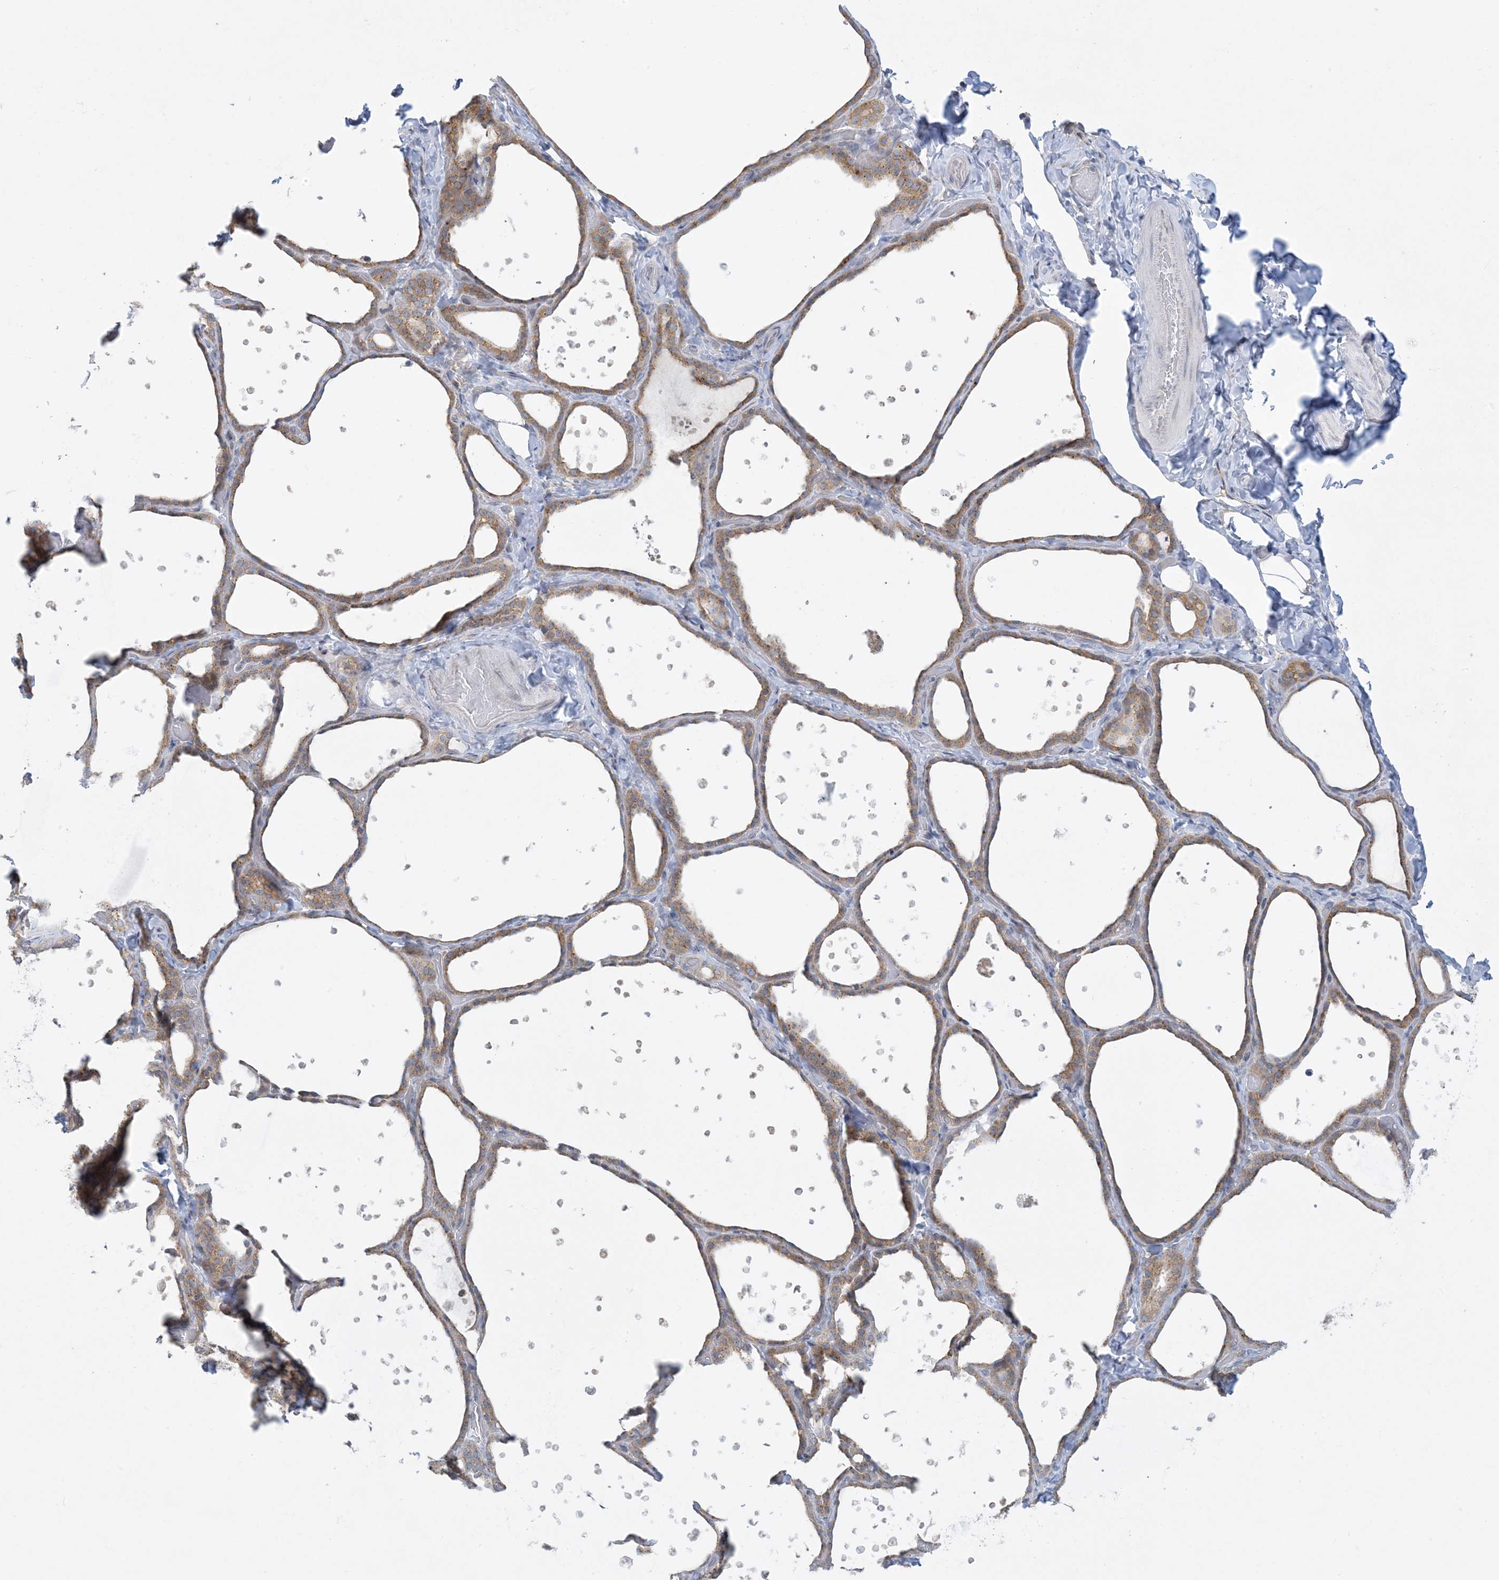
{"staining": {"intensity": "weak", "quantity": ">75%", "location": "cytoplasmic/membranous"}, "tissue": "thyroid gland", "cell_type": "Glandular cells", "image_type": "normal", "snomed": [{"axis": "morphology", "description": "Normal tissue, NOS"}, {"axis": "topography", "description": "Thyroid gland"}], "caption": "A high-resolution photomicrograph shows immunohistochemistry (IHC) staining of unremarkable thyroid gland, which displays weak cytoplasmic/membranous positivity in approximately >75% of glandular cells. (IHC, brightfield microscopy, high magnification).", "gene": "SLAMF9", "patient": {"sex": "female", "age": 44}}